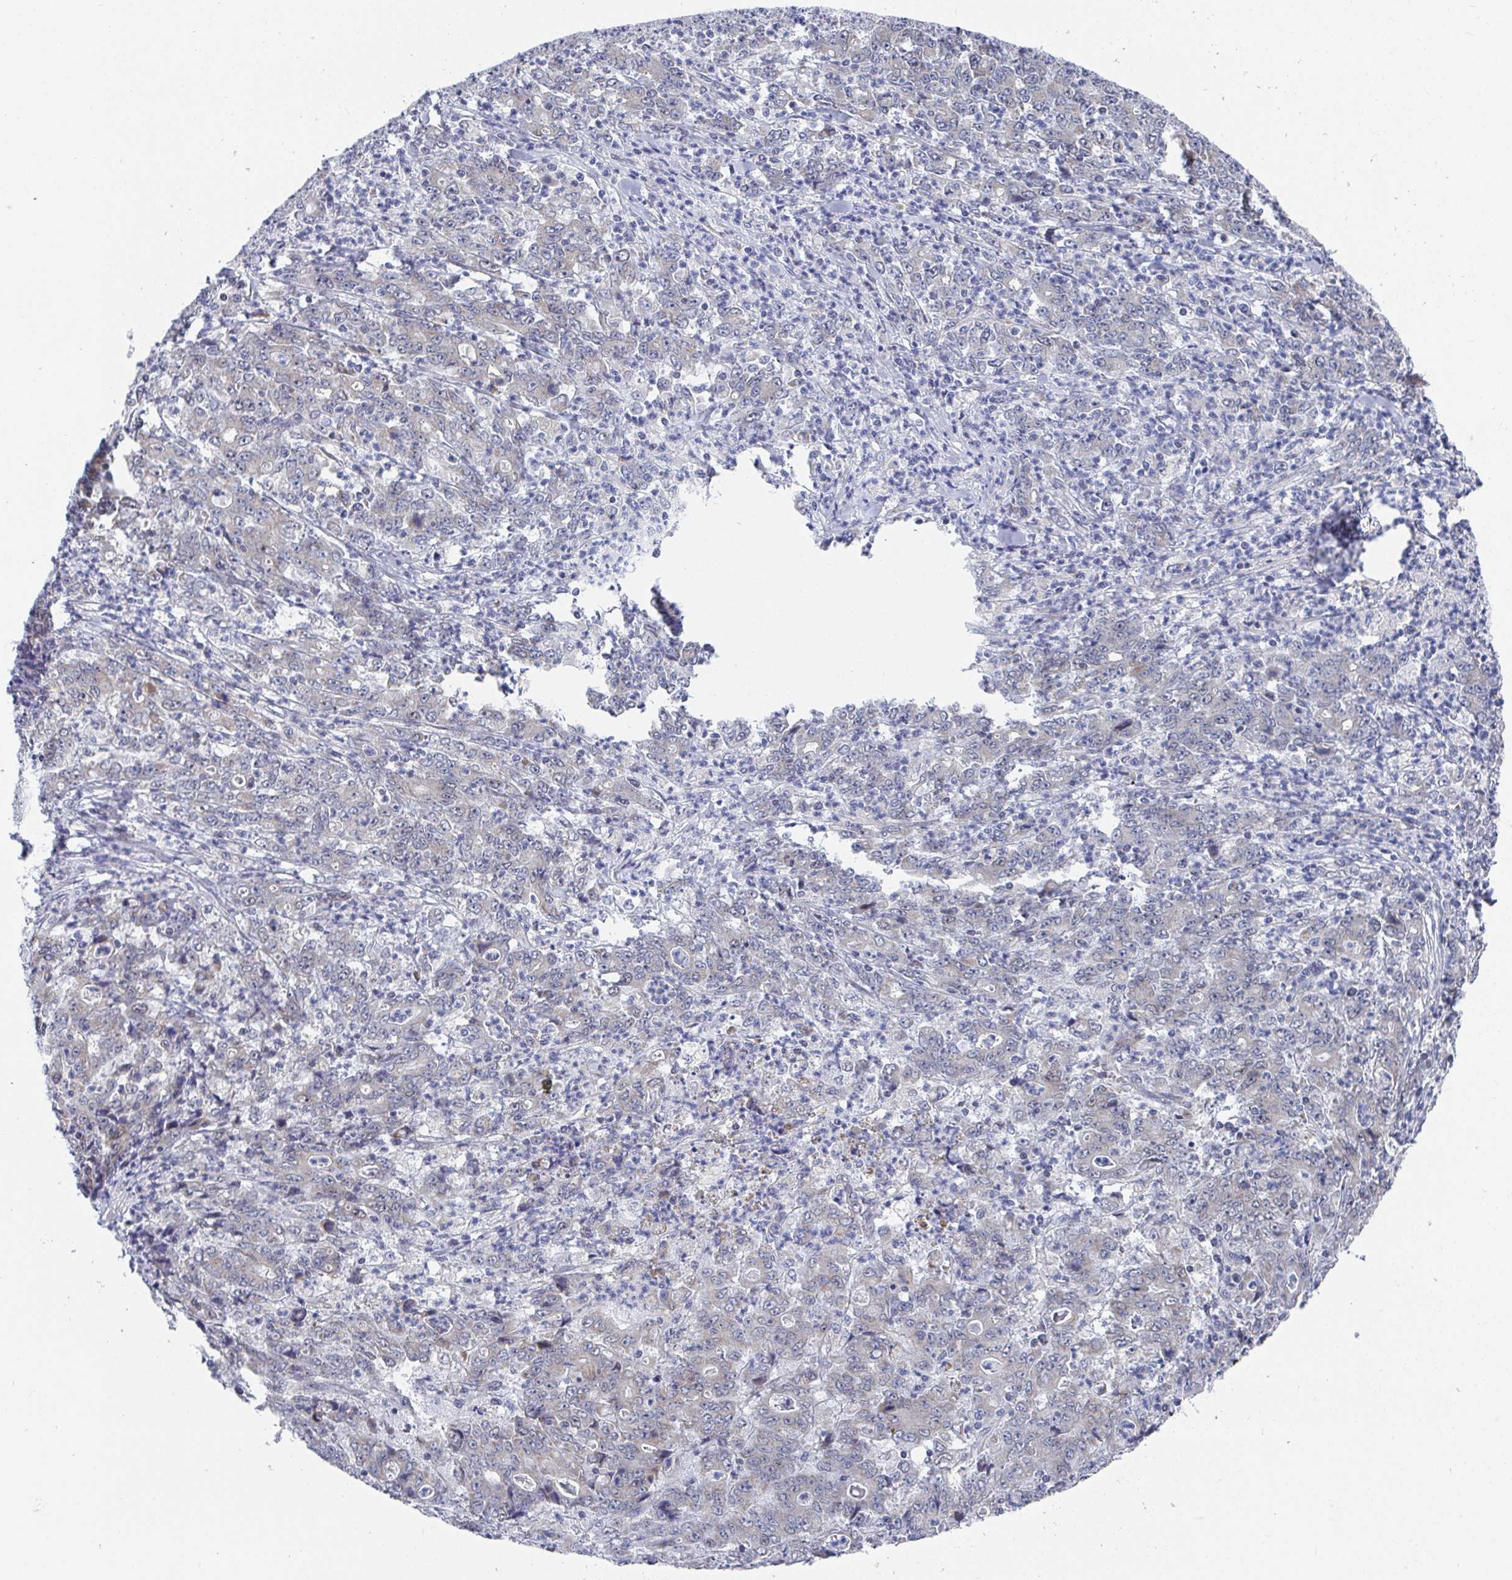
{"staining": {"intensity": "negative", "quantity": "none", "location": "none"}, "tissue": "stomach cancer", "cell_type": "Tumor cells", "image_type": "cancer", "snomed": [{"axis": "morphology", "description": "Adenocarcinoma, NOS"}, {"axis": "topography", "description": "Stomach, lower"}], "caption": "DAB immunohistochemical staining of human stomach cancer (adenocarcinoma) displays no significant staining in tumor cells.", "gene": "ATP5F1C", "patient": {"sex": "female", "age": 71}}